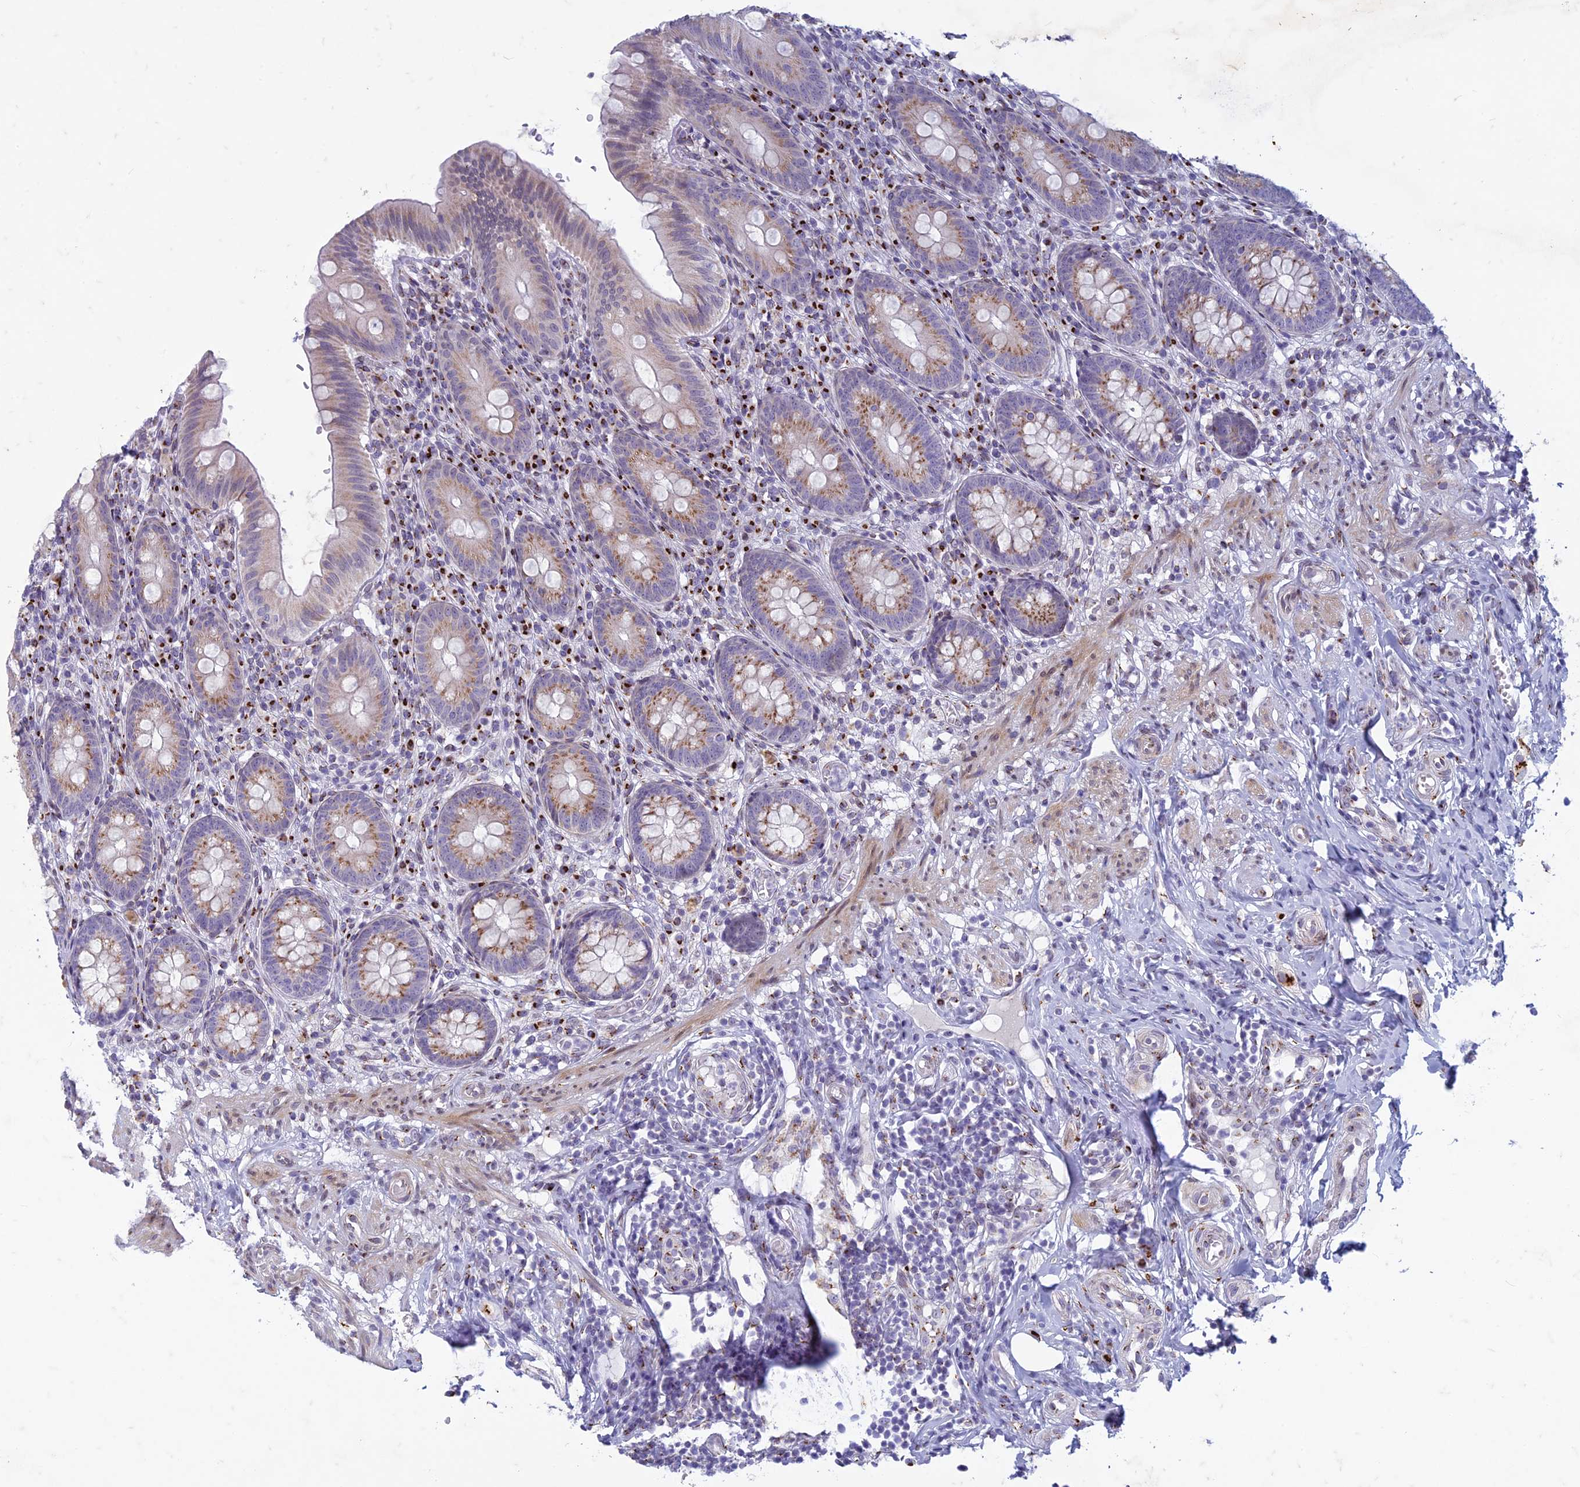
{"staining": {"intensity": "moderate", "quantity": "25%-75%", "location": "cytoplasmic/membranous"}, "tissue": "appendix", "cell_type": "Glandular cells", "image_type": "normal", "snomed": [{"axis": "morphology", "description": "Normal tissue, NOS"}, {"axis": "topography", "description": "Appendix"}], "caption": "Appendix stained with IHC reveals moderate cytoplasmic/membranous staining in about 25%-75% of glandular cells. (Brightfield microscopy of DAB IHC at high magnification).", "gene": "FAM3C", "patient": {"sex": "male", "age": 55}}